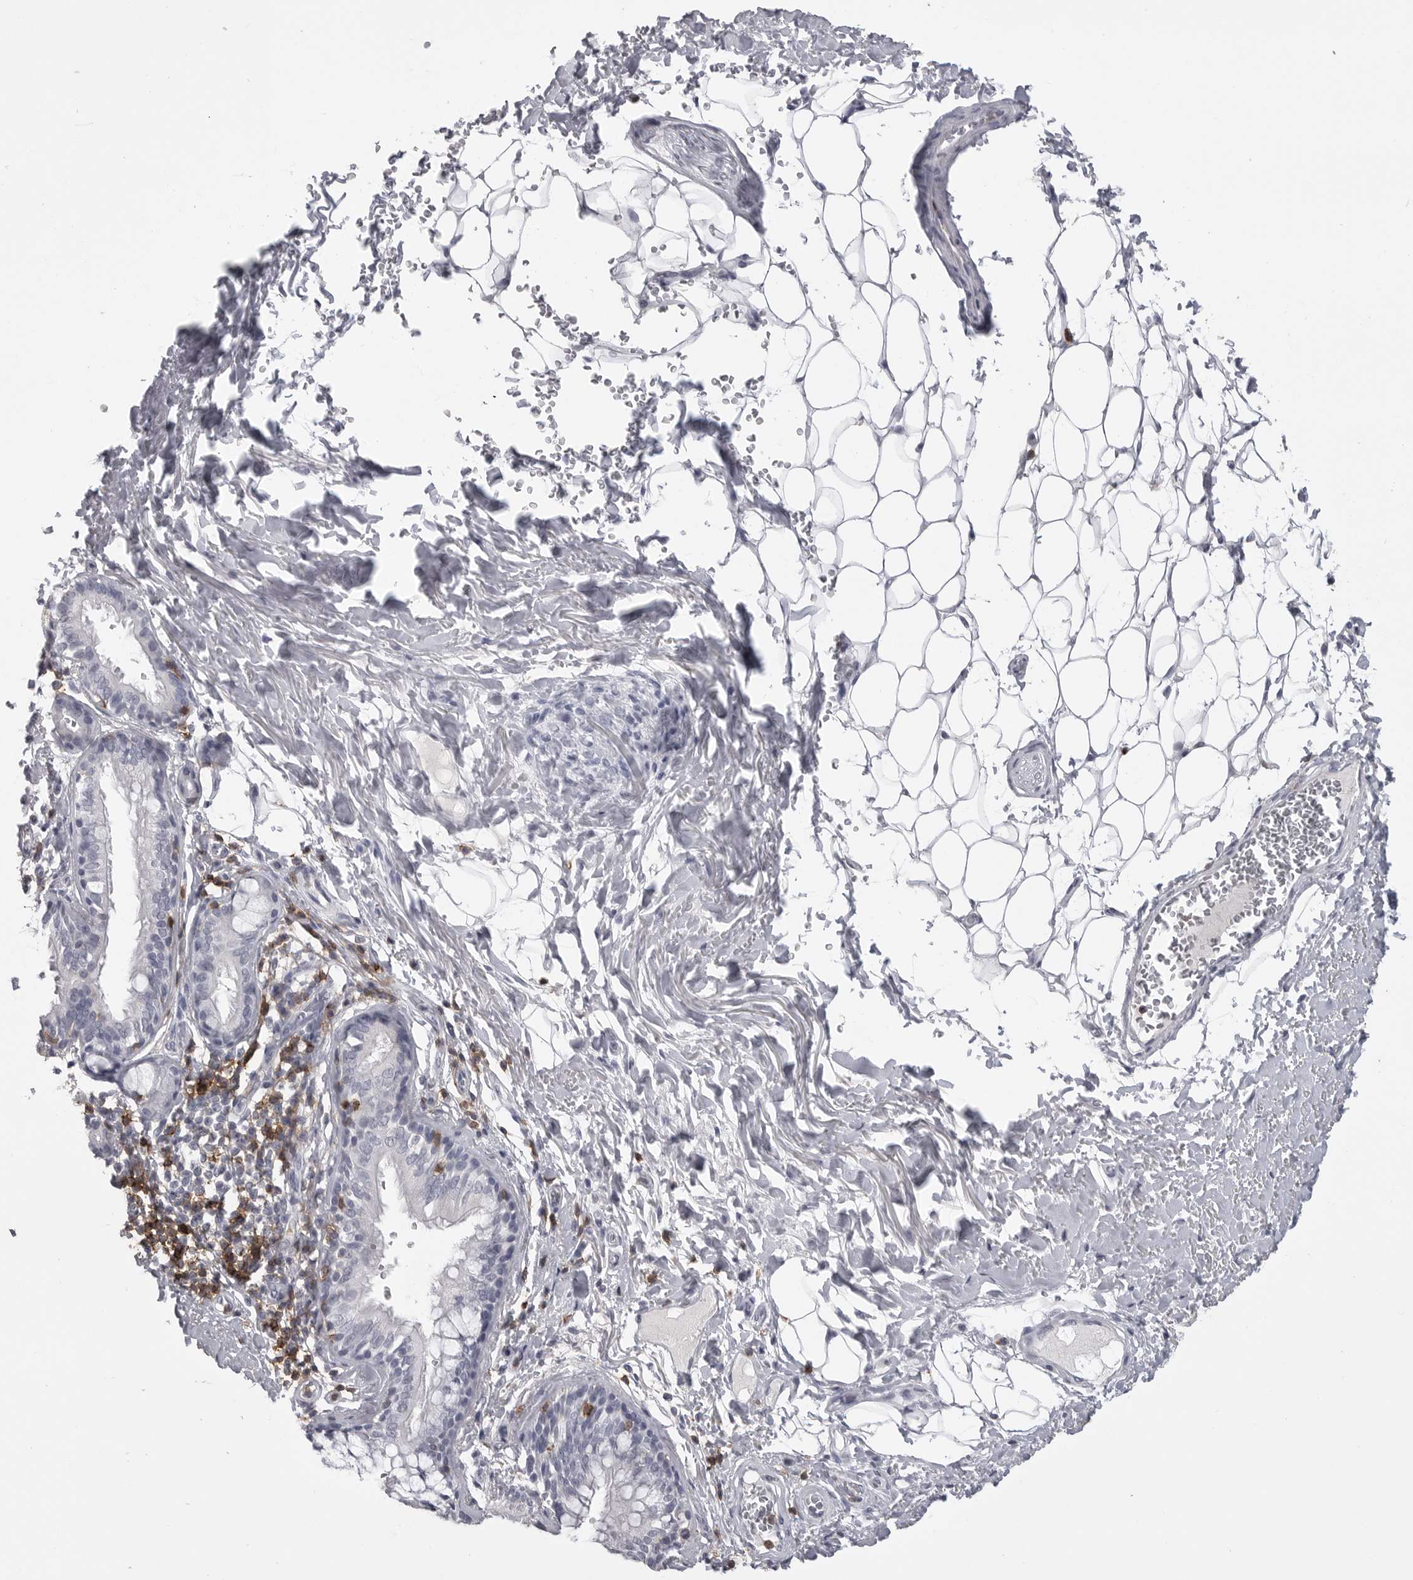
{"staining": {"intensity": "negative", "quantity": "none", "location": "none"}, "tissue": "bronchus", "cell_type": "Respiratory epithelial cells", "image_type": "normal", "snomed": [{"axis": "morphology", "description": "Normal tissue, NOS"}, {"axis": "topography", "description": "Cartilage tissue"}], "caption": "A high-resolution photomicrograph shows immunohistochemistry (IHC) staining of normal bronchus, which shows no significant staining in respiratory epithelial cells.", "gene": "ITGAL", "patient": {"sex": "female", "age": 63}}